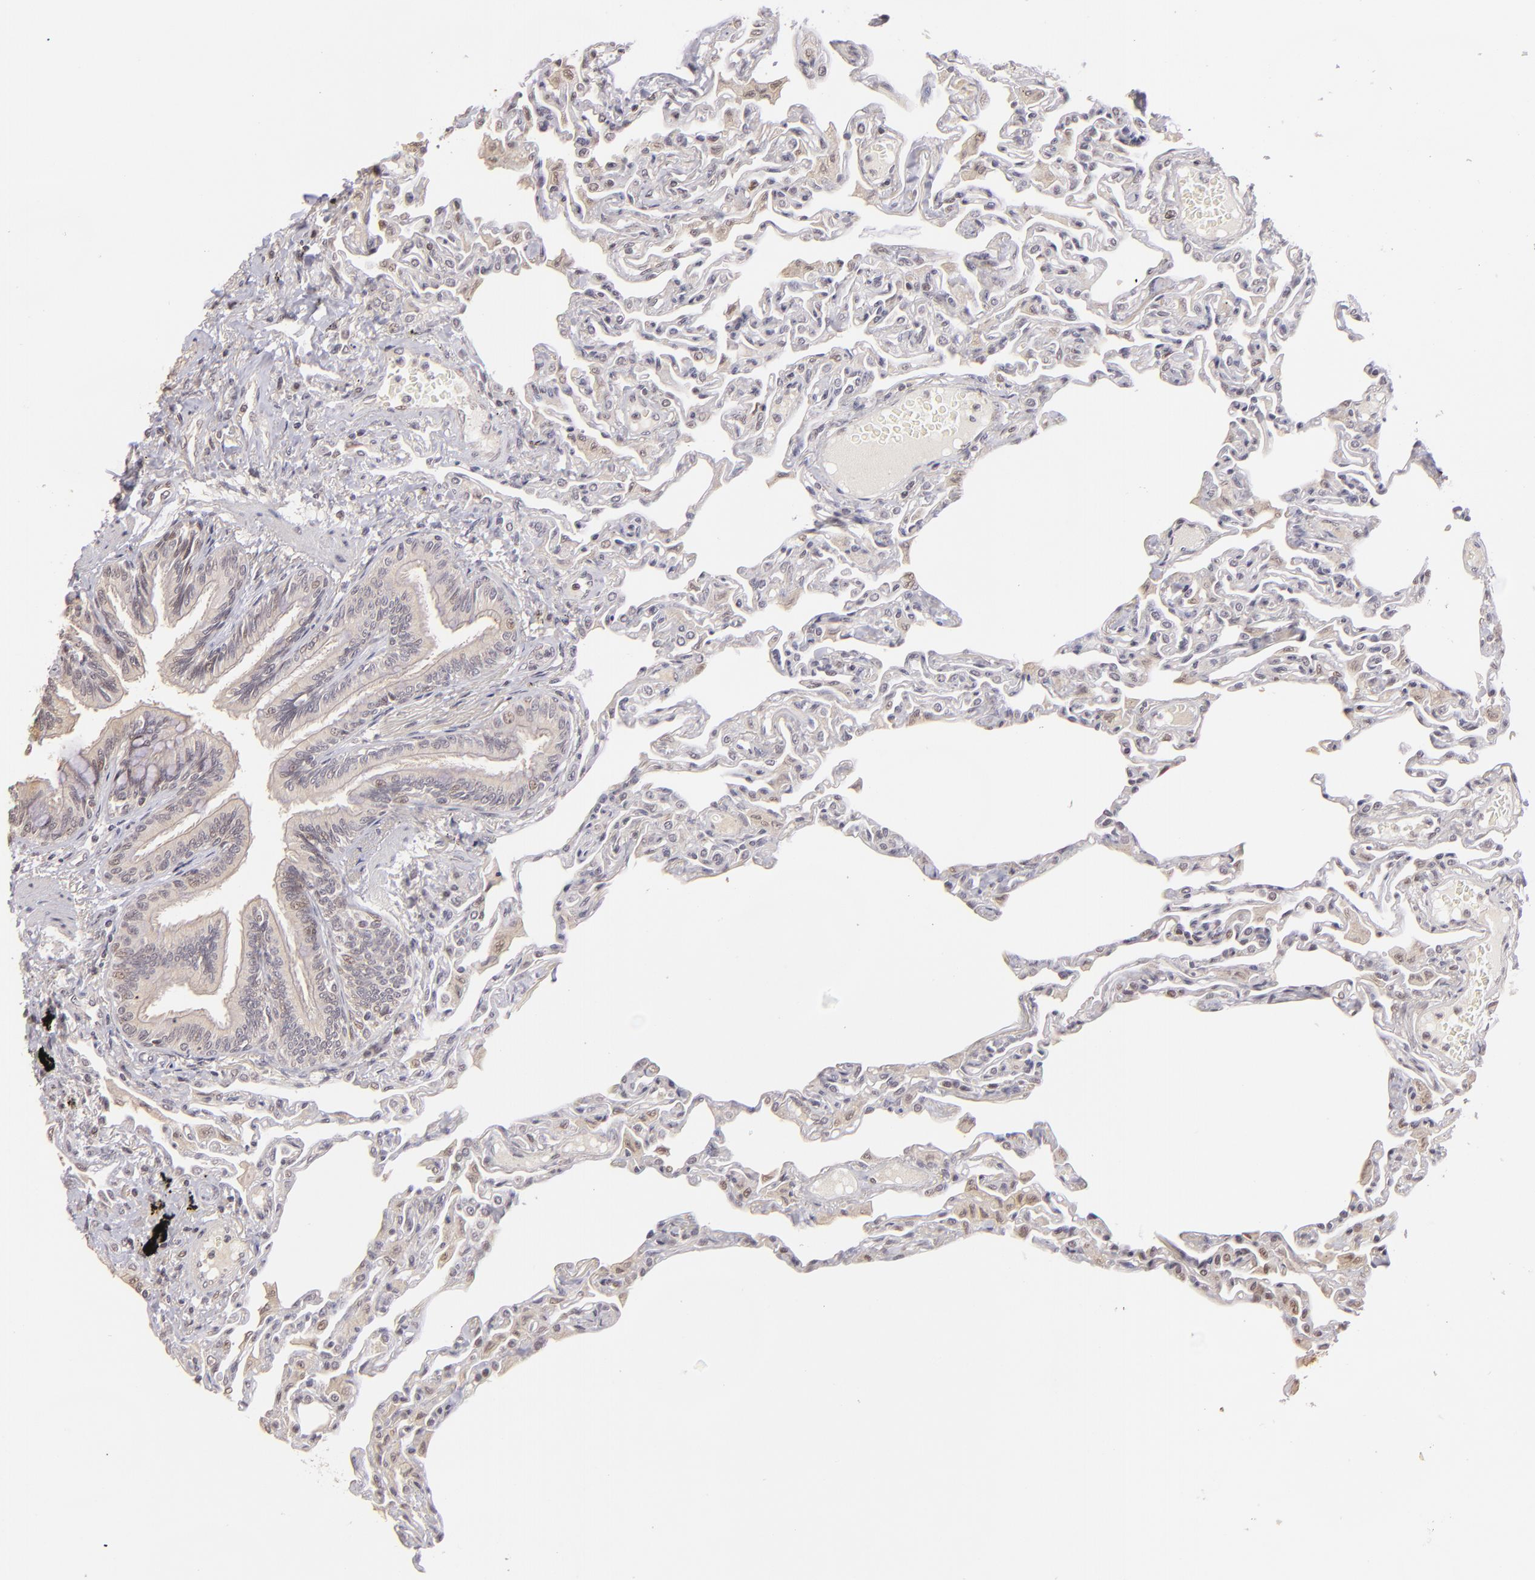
{"staining": {"intensity": "negative", "quantity": "none", "location": "none"}, "tissue": "lung", "cell_type": "Alveolar cells", "image_type": "normal", "snomed": [{"axis": "morphology", "description": "Normal tissue, NOS"}, {"axis": "topography", "description": "Lung"}], "caption": "DAB (3,3'-diaminobenzidine) immunohistochemical staining of benign human lung reveals no significant expression in alveolar cells. (DAB (3,3'-diaminobenzidine) immunohistochemistry visualized using brightfield microscopy, high magnification).", "gene": "RARB", "patient": {"sex": "female", "age": 49}}